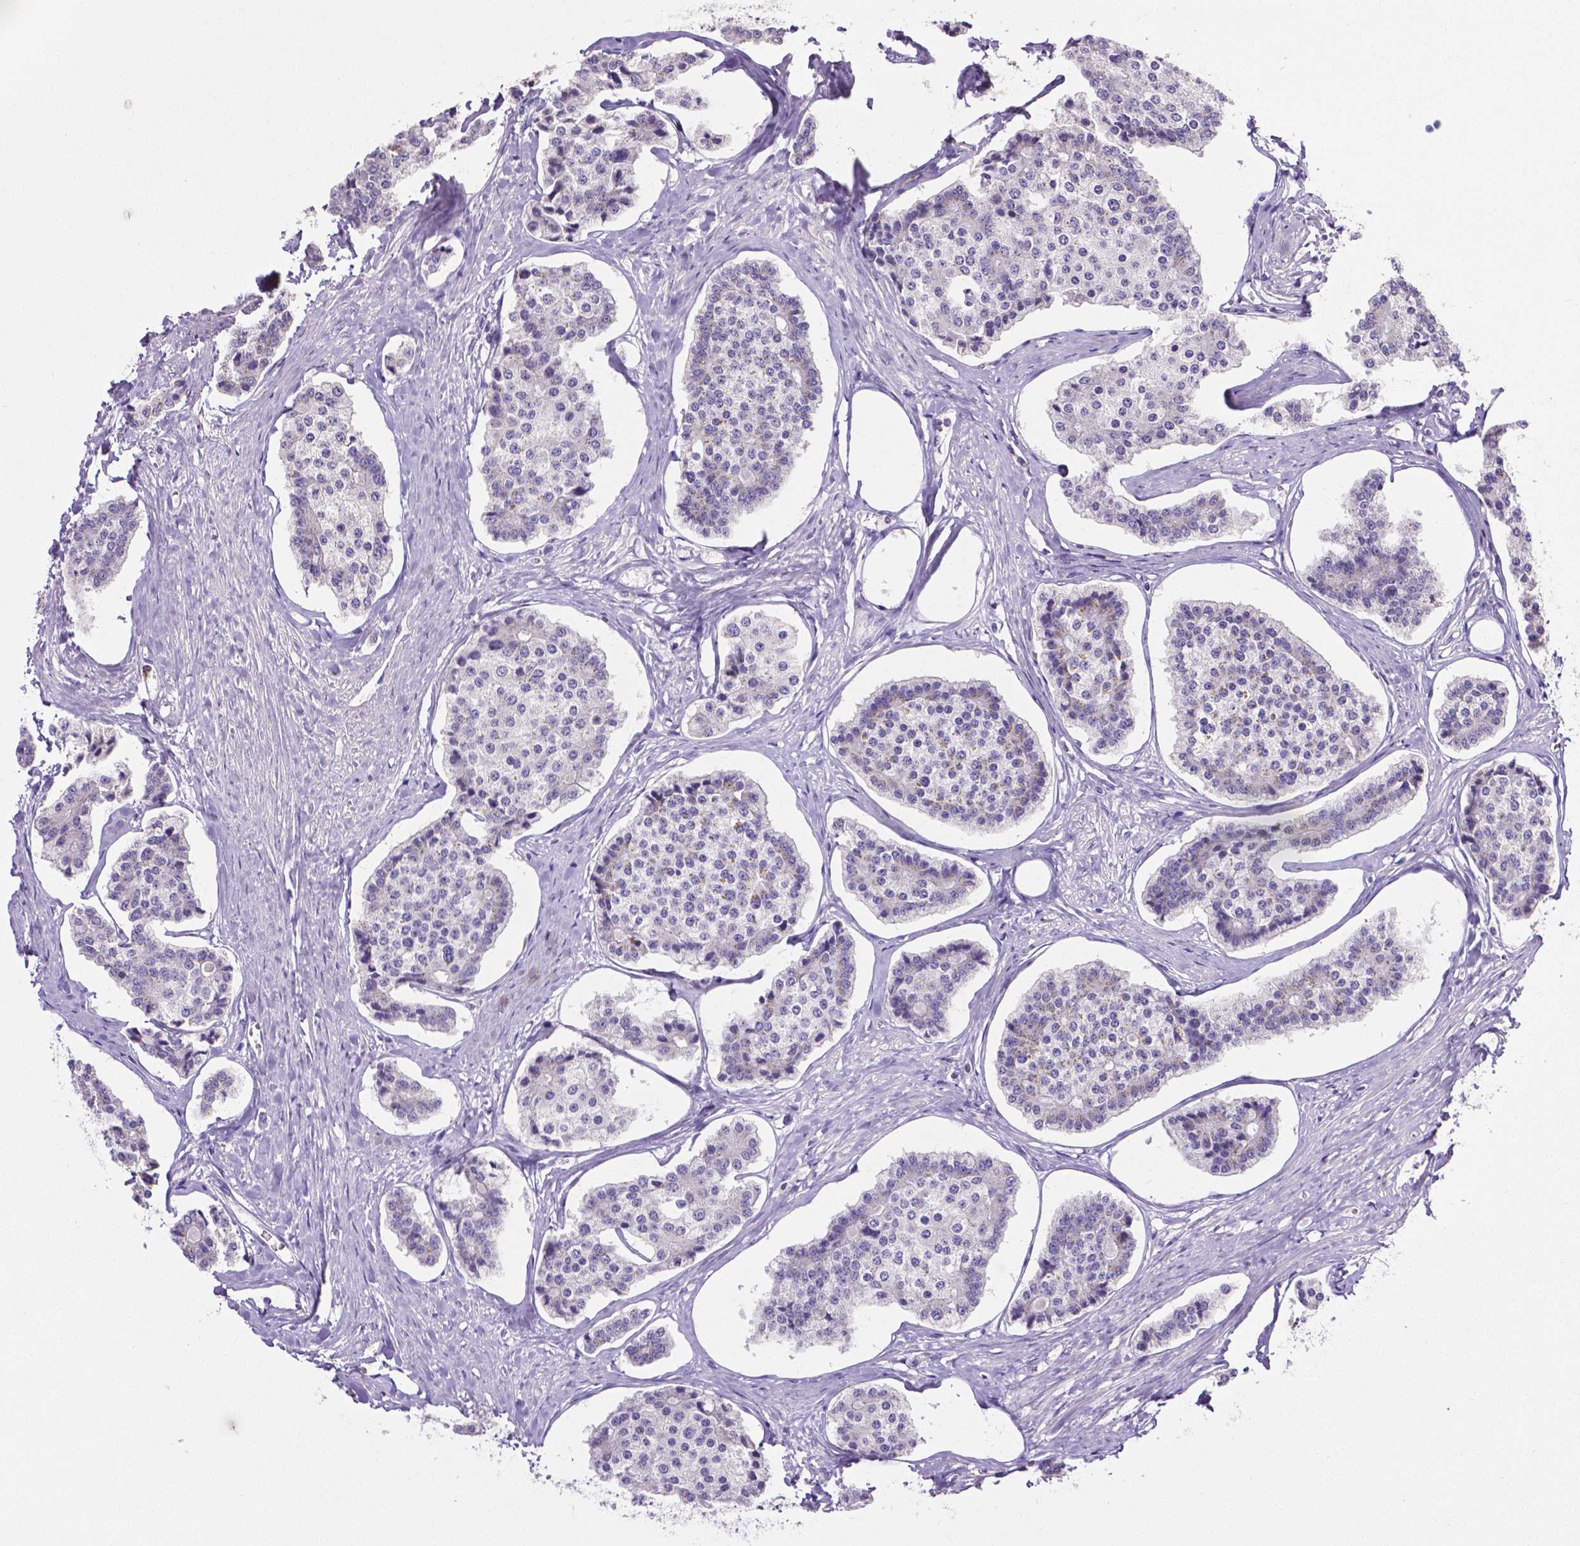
{"staining": {"intensity": "weak", "quantity": "<25%", "location": "cytoplasmic/membranous"}, "tissue": "carcinoid", "cell_type": "Tumor cells", "image_type": "cancer", "snomed": [{"axis": "morphology", "description": "Carcinoid, malignant, NOS"}, {"axis": "topography", "description": "Small intestine"}], "caption": "Immunohistochemistry (IHC) of malignant carcinoid displays no positivity in tumor cells.", "gene": "MMP9", "patient": {"sex": "female", "age": 65}}